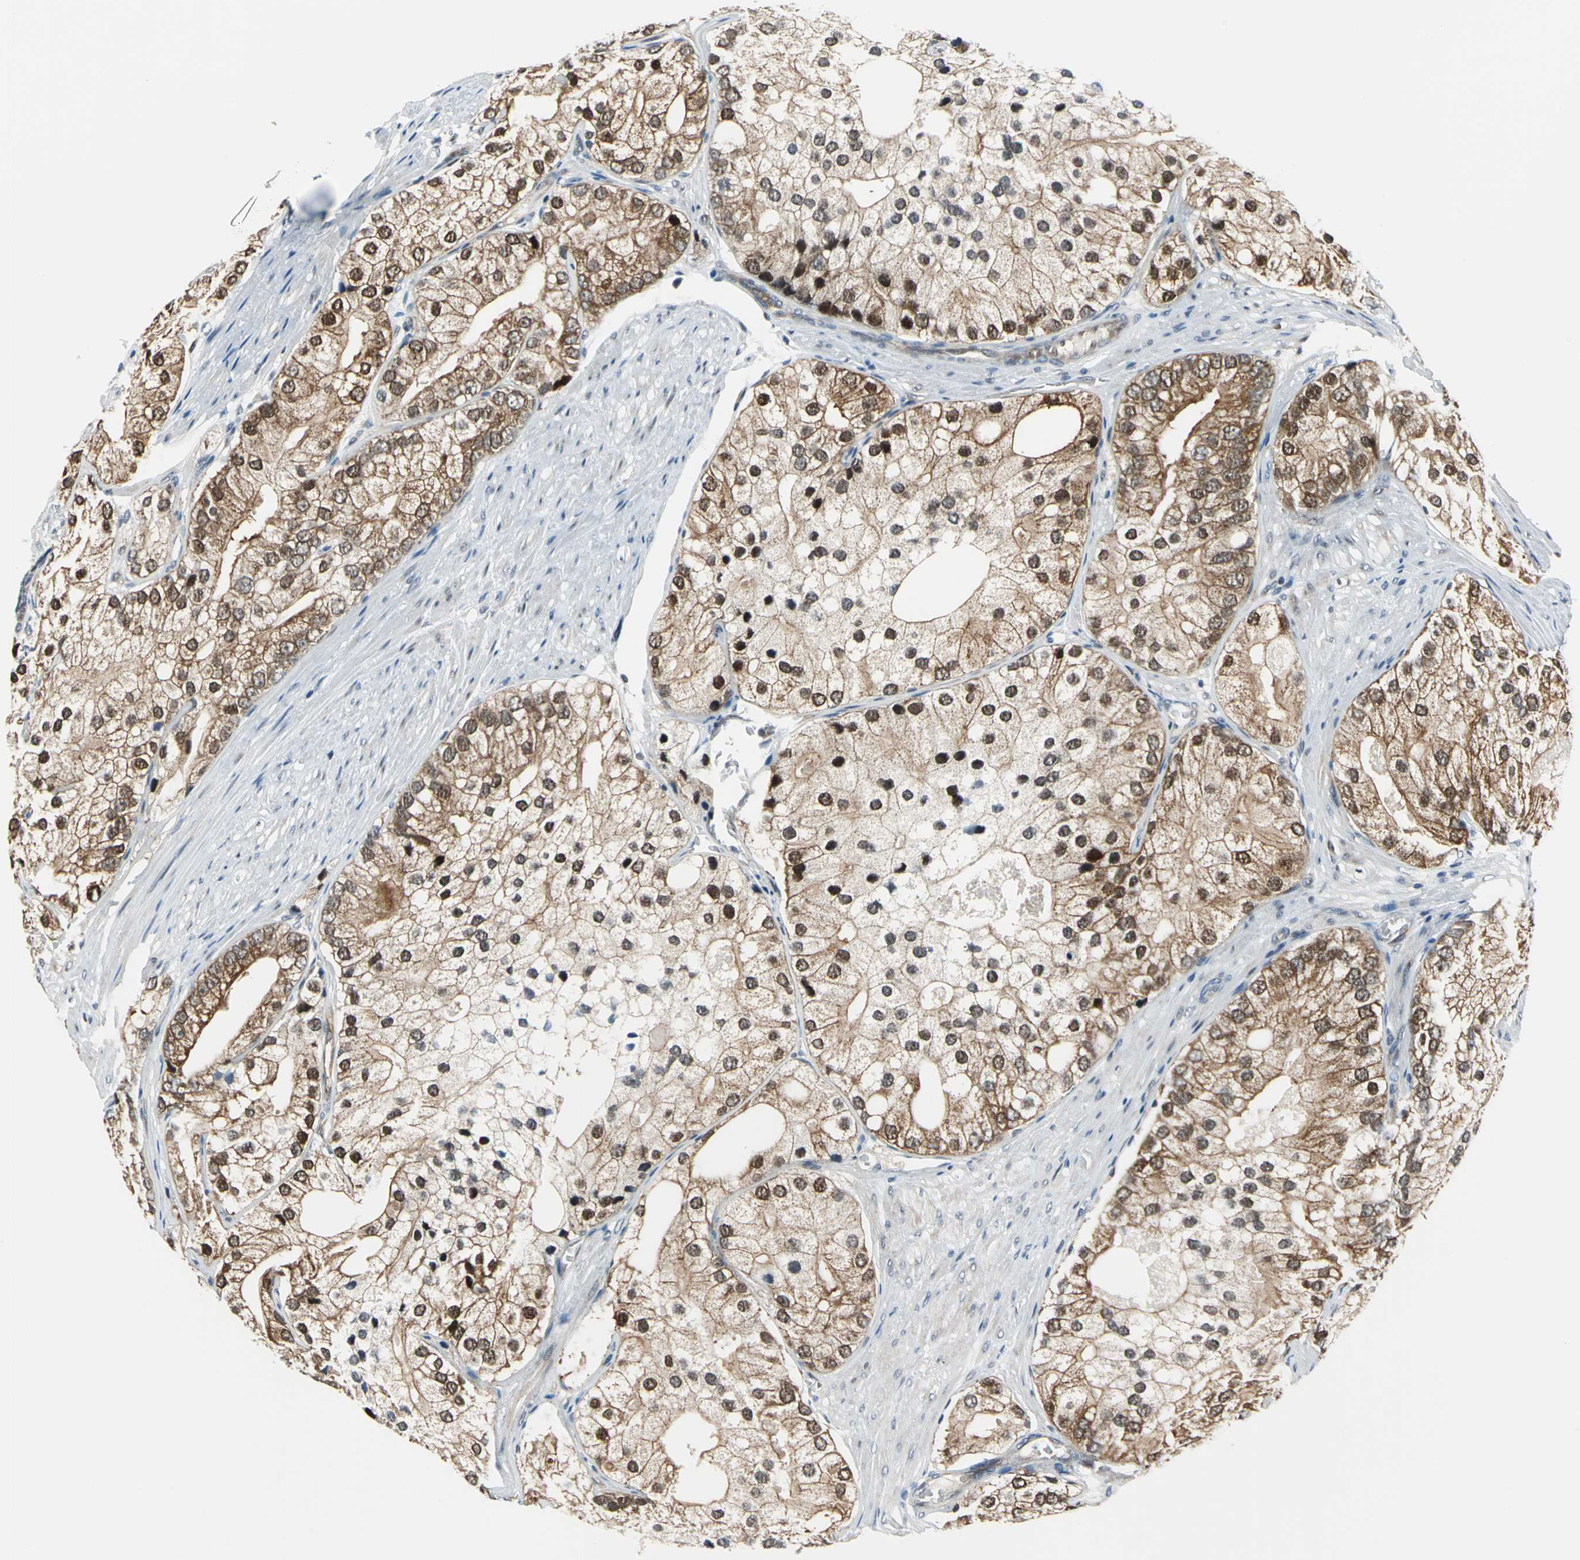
{"staining": {"intensity": "moderate", "quantity": ">75%", "location": "cytoplasmic/membranous,nuclear"}, "tissue": "prostate cancer", "cell_type": "Tumor cells", "image_type": "cancer", "snomed": [{"axis": "morphology", "description": "Adenocarcinoma, Low grade"}, {"axis": "topography", "description": "Prostate"}], "caption": "The immunohistochemical stain highlights moderate cytoplasmic/membranous and nuclear positivity in tumor cells of prostate cancer (adenocarcinoma (low-grade)) tissue.", "gene": "POLR3K", "patient": {"sex": "male", "age": 69}}